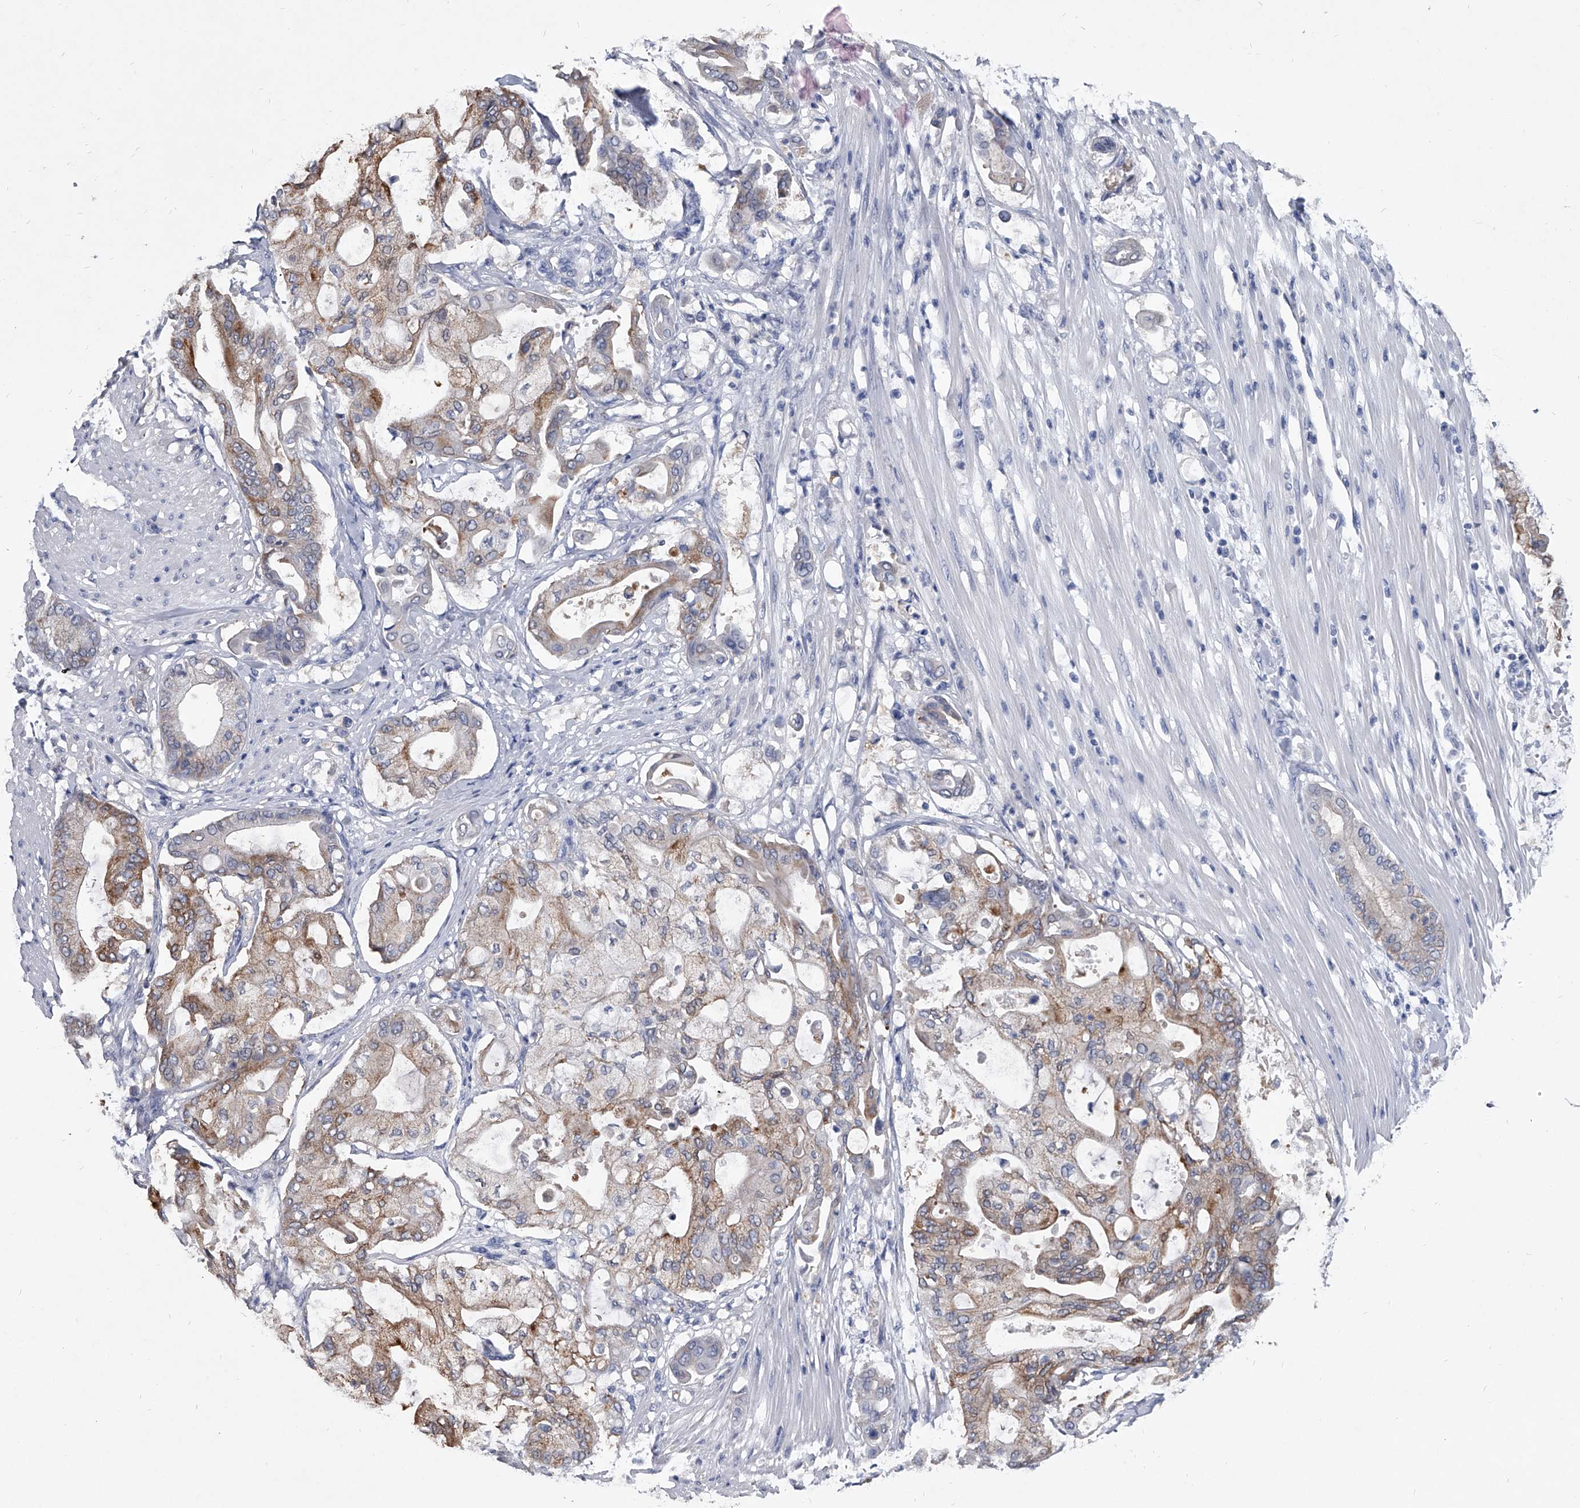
{"staining": {"intensity": "moderate", "quantity": "25%-75%", "location": "cytoplasmic/membranous"}, "tissue": "pancreatic cancer", "cell_type": "Tumor cells", "image_type": "cancer", "snomed": [{"axis": "morphology", "description": "Adenocarcinoma, NOS"}, {"axis": "morphology", "description": "Adenocarcinoma, metastatic, NOS"}, {"axis": "topography", "description": "Lymph node"}, {"axis": "topography", "description": "Pancreas"}, {"axis": "topography", "description": "Duodenum"}], "caption": "A brown stain highlights moderate cytoplasmic/membranous positivity of a protein in human metastatic adenocarcinoma (pancreatic) tumor cells.", "gene": "BCAS1", "patient": {"sex": "female", "age": 64}}